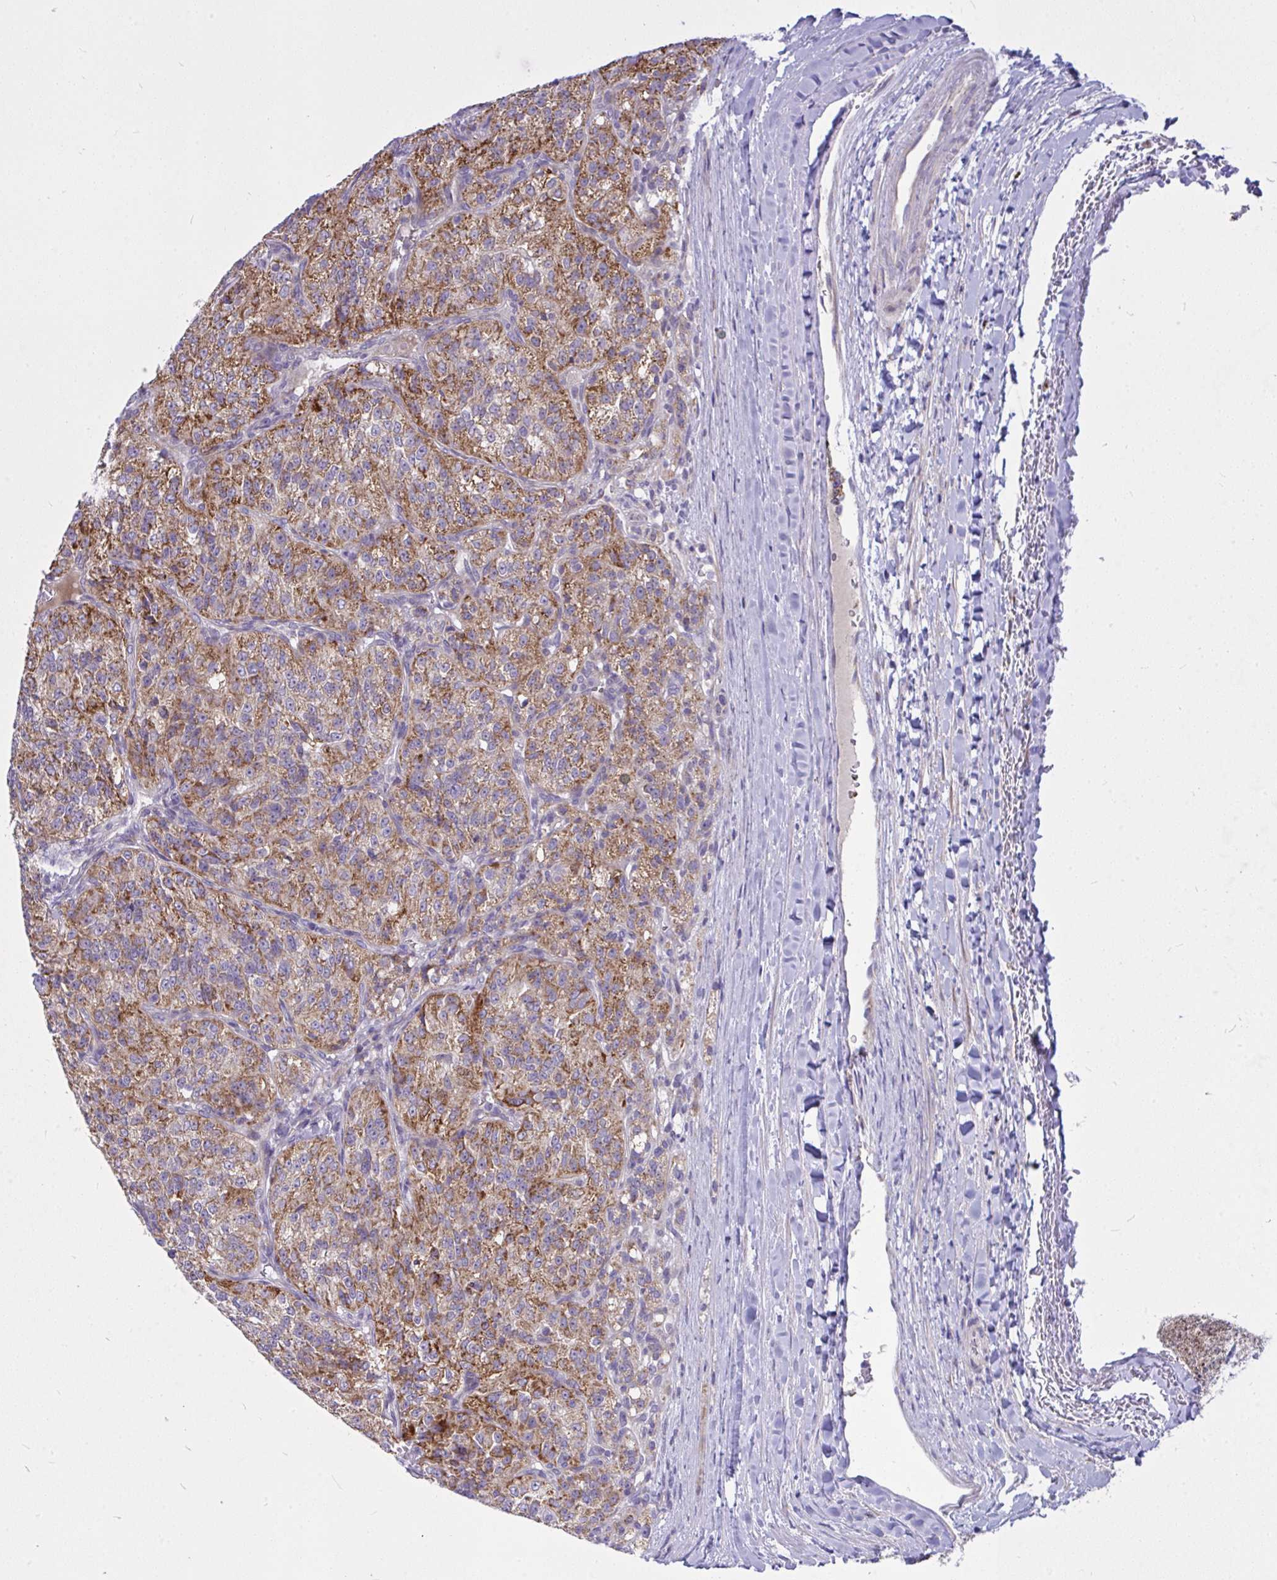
{"staining": {"intensity": "moderate", "quantity": ">75%", "location": "cytoplasmic/membranous"}, "tissue": "renal cancer", "cell_type": "Tumor cells", "image_type": "cancer", "snomed": [{"axis": "morphology", "description": "Adenocarcinoma, NOS"}, {"axis": "topography", "description": "Kidney"}], "caption": "Immunohistochemical staining of human renal cancer shows moderate cytoplasmic/membranous protein expression in about >75% of tumor cells.", "gene": "CEP63", "patient": {"sex": "female", "age": 63}}